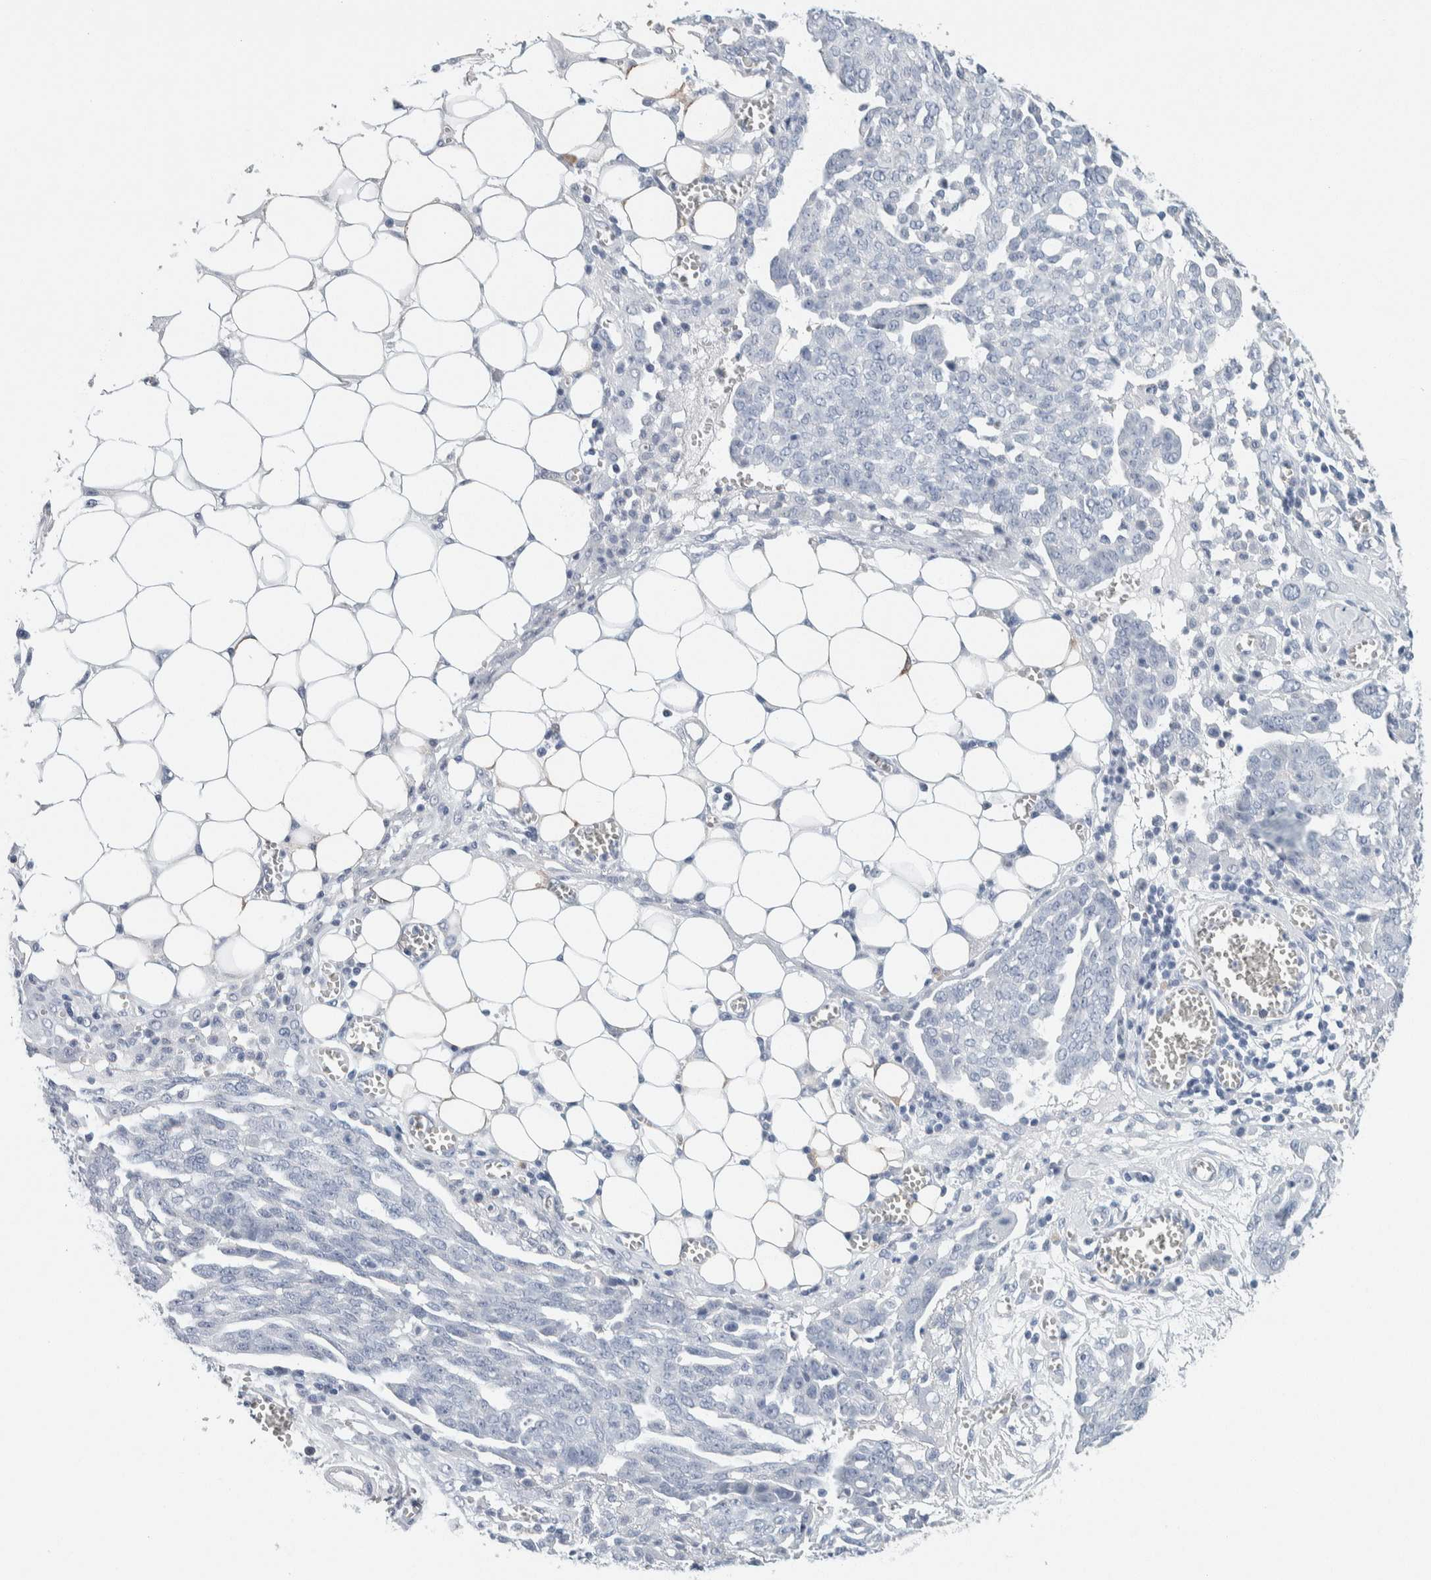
{"staining": {"intensity": "negative", "quantity": "none", "location": "none"}, "tissue": "ovarian cancer", "cell_type": "Tumor cells", "image_type": "cancer", "snomed": [{"axis": "morphology", "description": "Cystadenocarcinoma, serous, NOS"}, {"axis": "topography", "description": "Soft tissue"}, {"axis": "topography", "description": "Ovary"}], "caption": "DAB (3,3'-diaminobenzidine) immunohistochemical staining of human ovarian cancer shows no significant staining in tumor cells.", "gene": "SCN2A", "patient": {"sex": "female", "age": 57}}